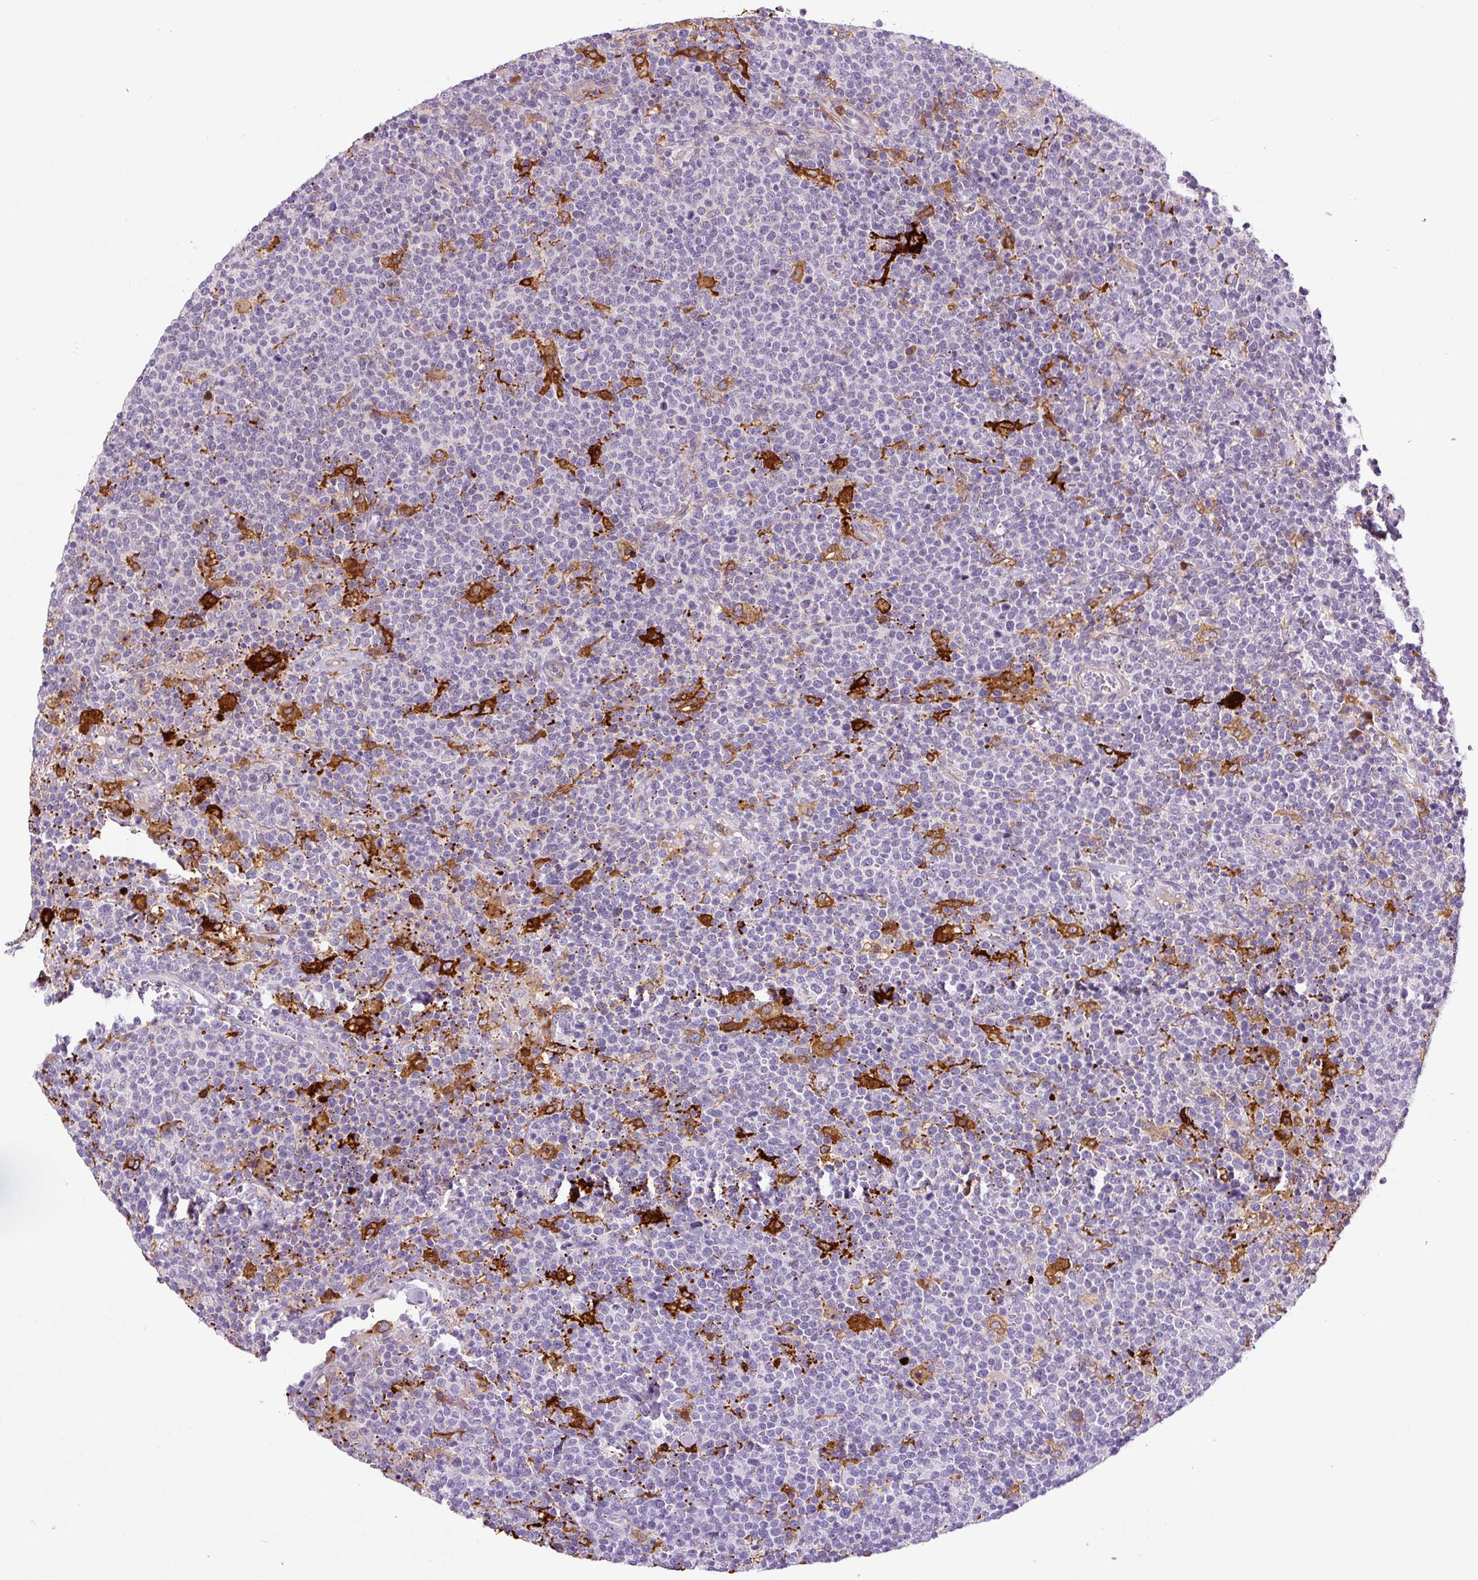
{"staining": {"intensity": "negative", "quantity": "none", "location": "none"}, "tissue": "lymphoma", "cell_type": "Tumor cells", "image_type": "cancer", "snomed": [{"axis": "morphology", "description": "Malignant lymphoma, non-Hodgkin's type, High grade"}, {"axis": "topography", "description": "Lymph node"}], "caption": "Photomicrograph shows no protein expression in tumor cells of lymphoma tissue.", "gene": "FUT10", "patient": {"sex": "male", "age": 61}}